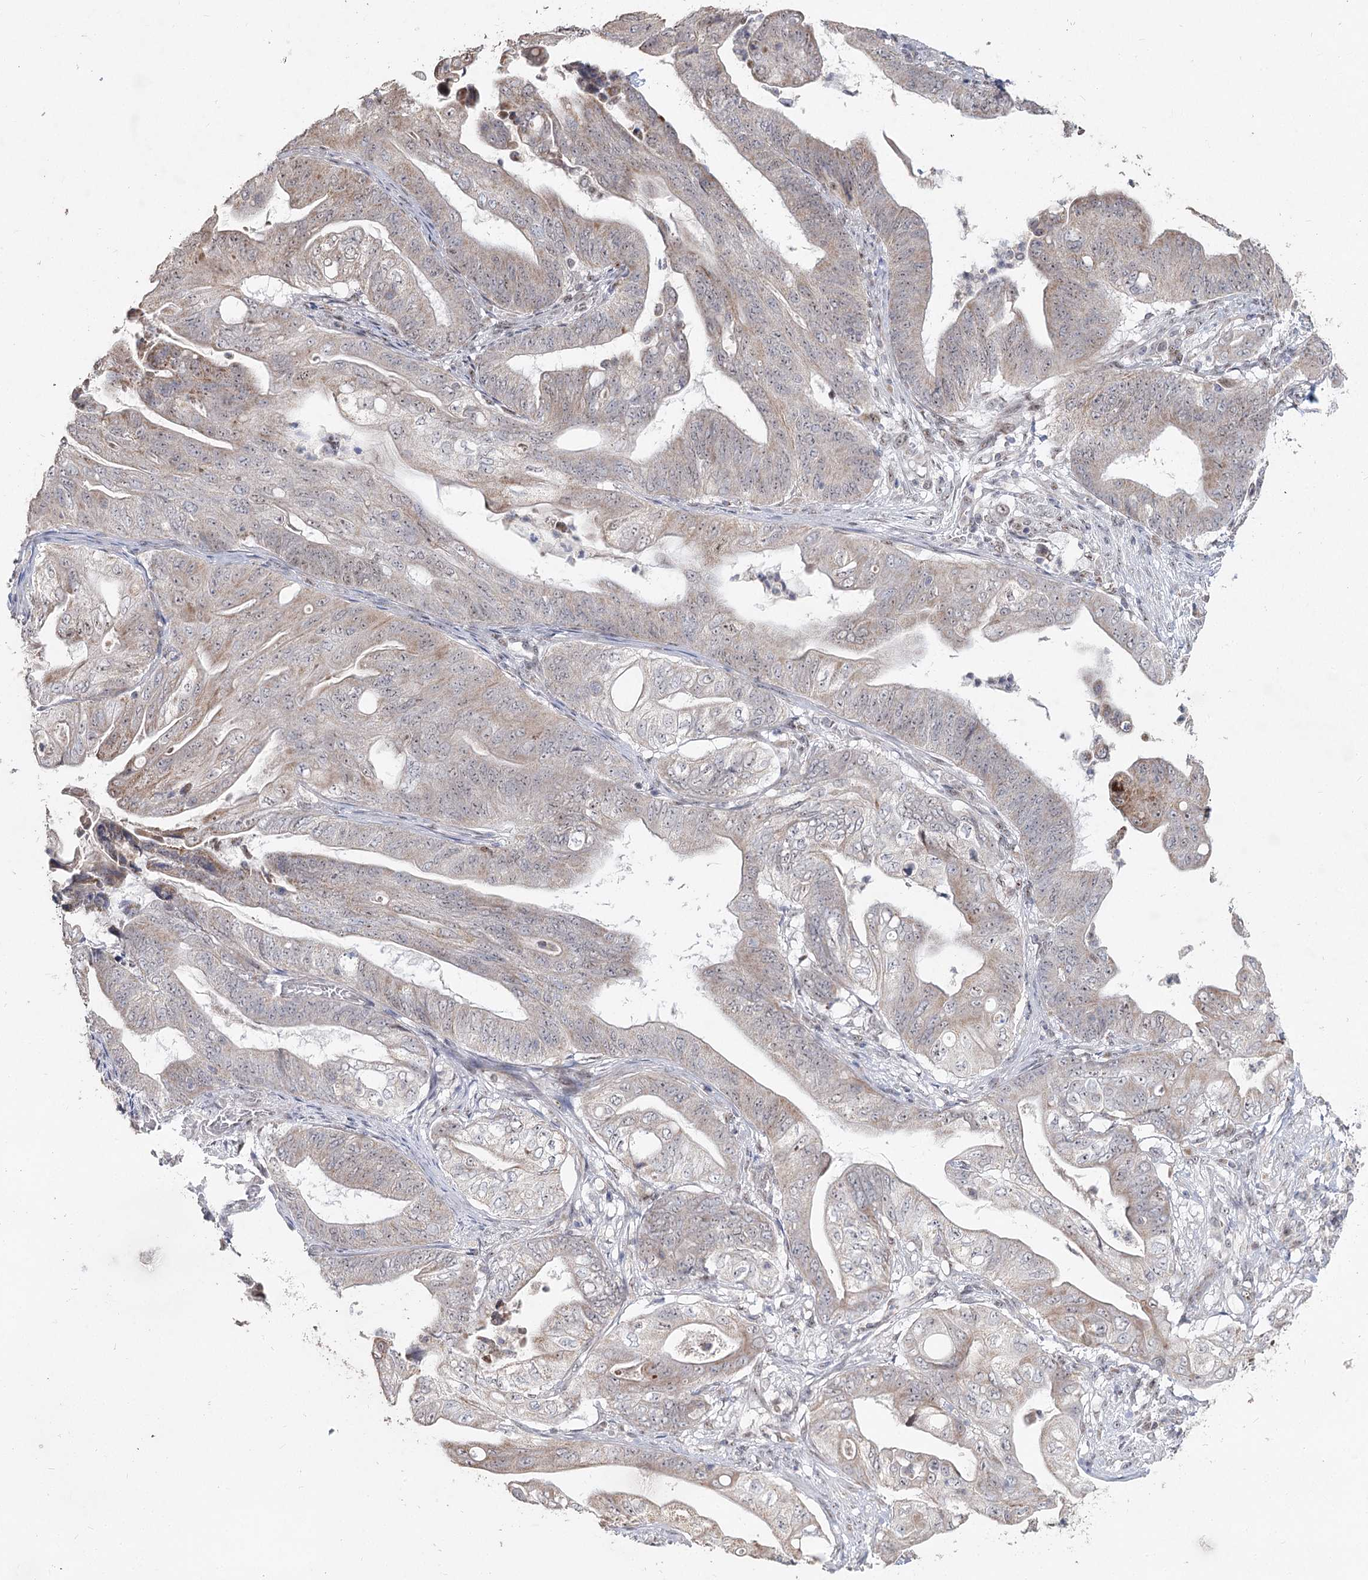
{"staining": {"intensity": "weak", "quantity": "<25%", "location": "cytoplasmic/membranous,nuclear"}, "tissue": "stomach cancer", "cell_type": "Tumor cells", "image_type": "cancer", "snomed": [{"axis": "morphology", "description": "Adenocarcinoma, NOS"}, {"axis": "topography", "description": "Stomach"}], "caption": "Human stomach adenocarcinoma stained for a protein using IHC displays no staining in tumor cells.", "gene": "RUFY4", "patient": {"sex": "female", "age": 73}}